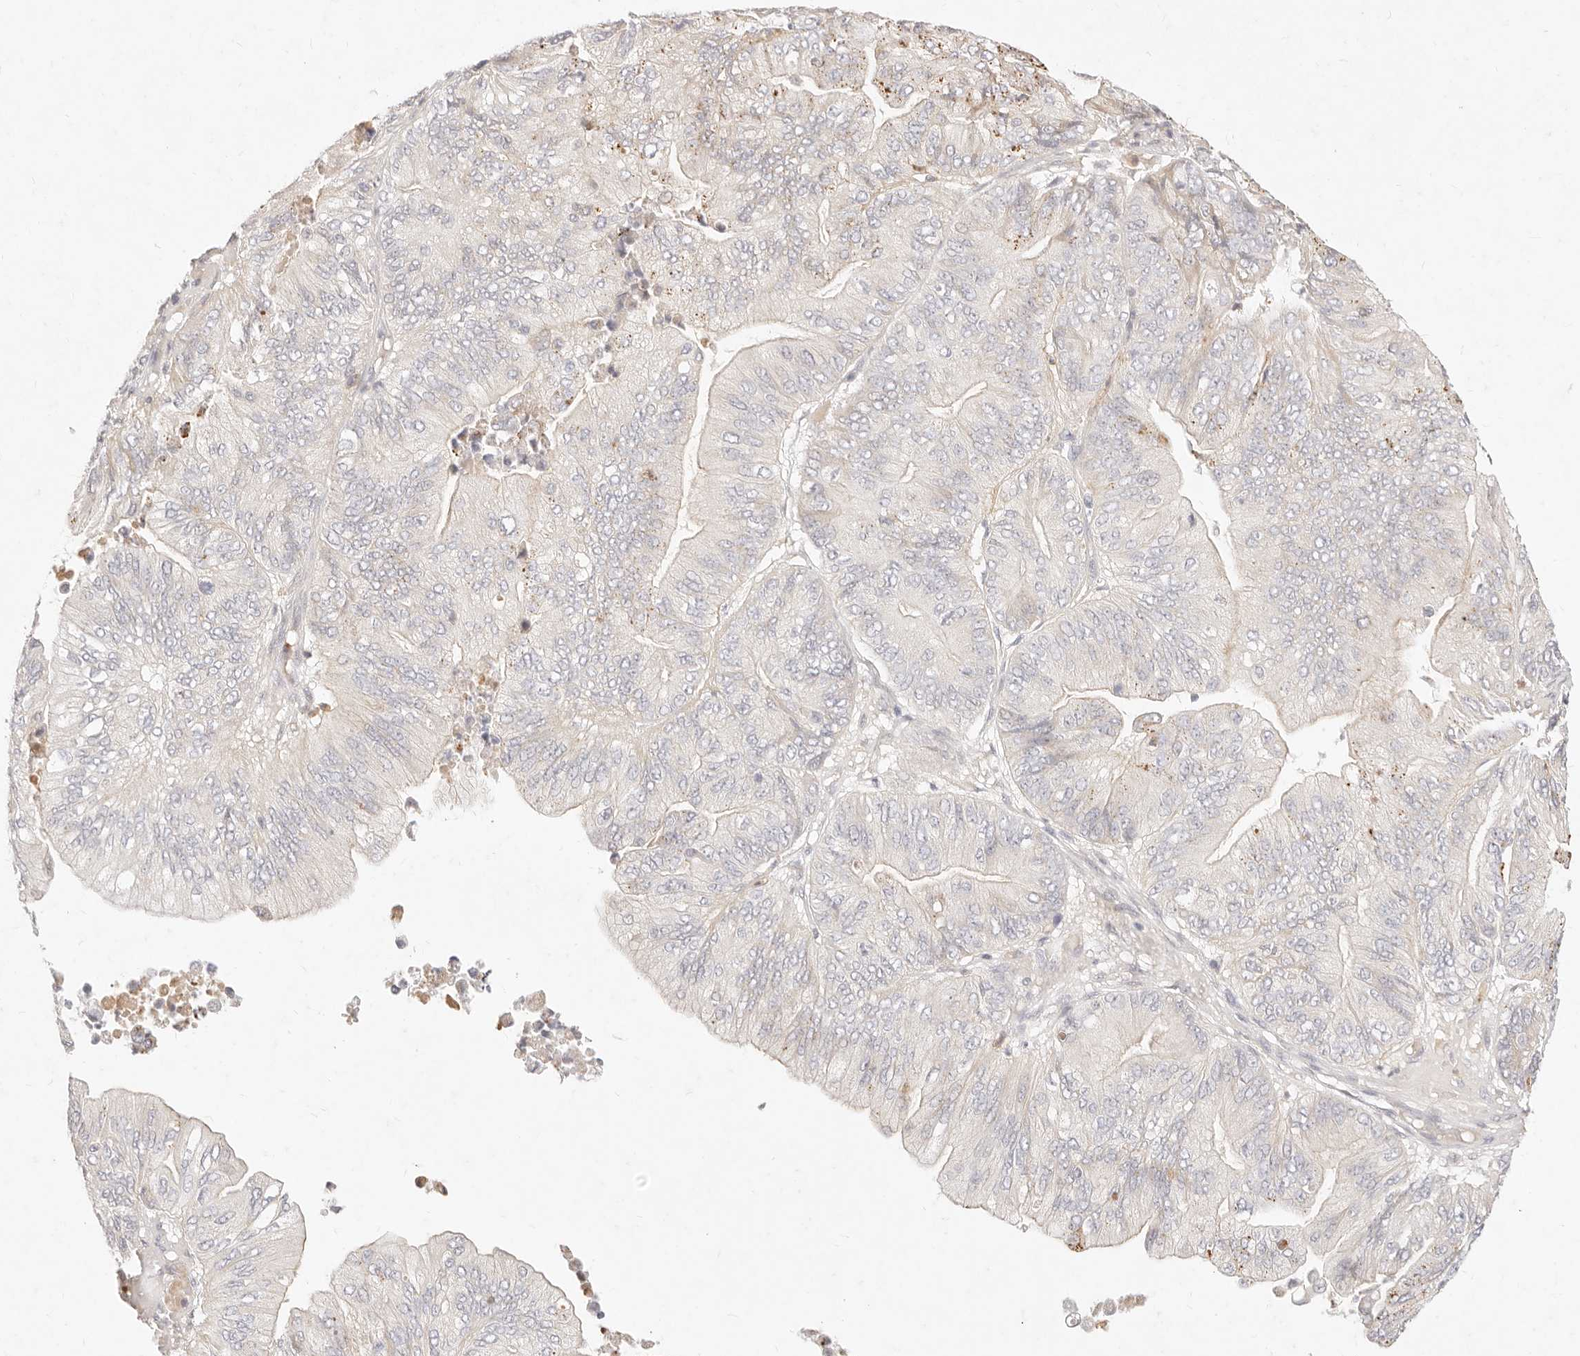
{"staining": {"intensity": "weak", "quantity": "25%-75%", "location": "cytoplasmic/membranous"}, "tissue": "ovarian cancer", "cell_type": "Tumor cells", "image_type": "cancer", "snomed": [{"axis": "morphology", "description": "Cystadenocarcinoma, mucinous, NOS"}, {"axis": "topography", "description": "Ovary"}], "caption": "An immunohistochemistry photomicrograph of neoplastic tissue is shown. Protein staining in brown highlights weak cytoplasmic/membranous positivity in ovarian cancer within tumor cells. The protein of interest is stained brown, and the nuclei are stained in blue (DAB (3,3'-diaminobenzidine) IHC with brightfield microscopy, high magnification).", "gene": "ASCL3", "patient": {"sex": "female", "age": 61}}